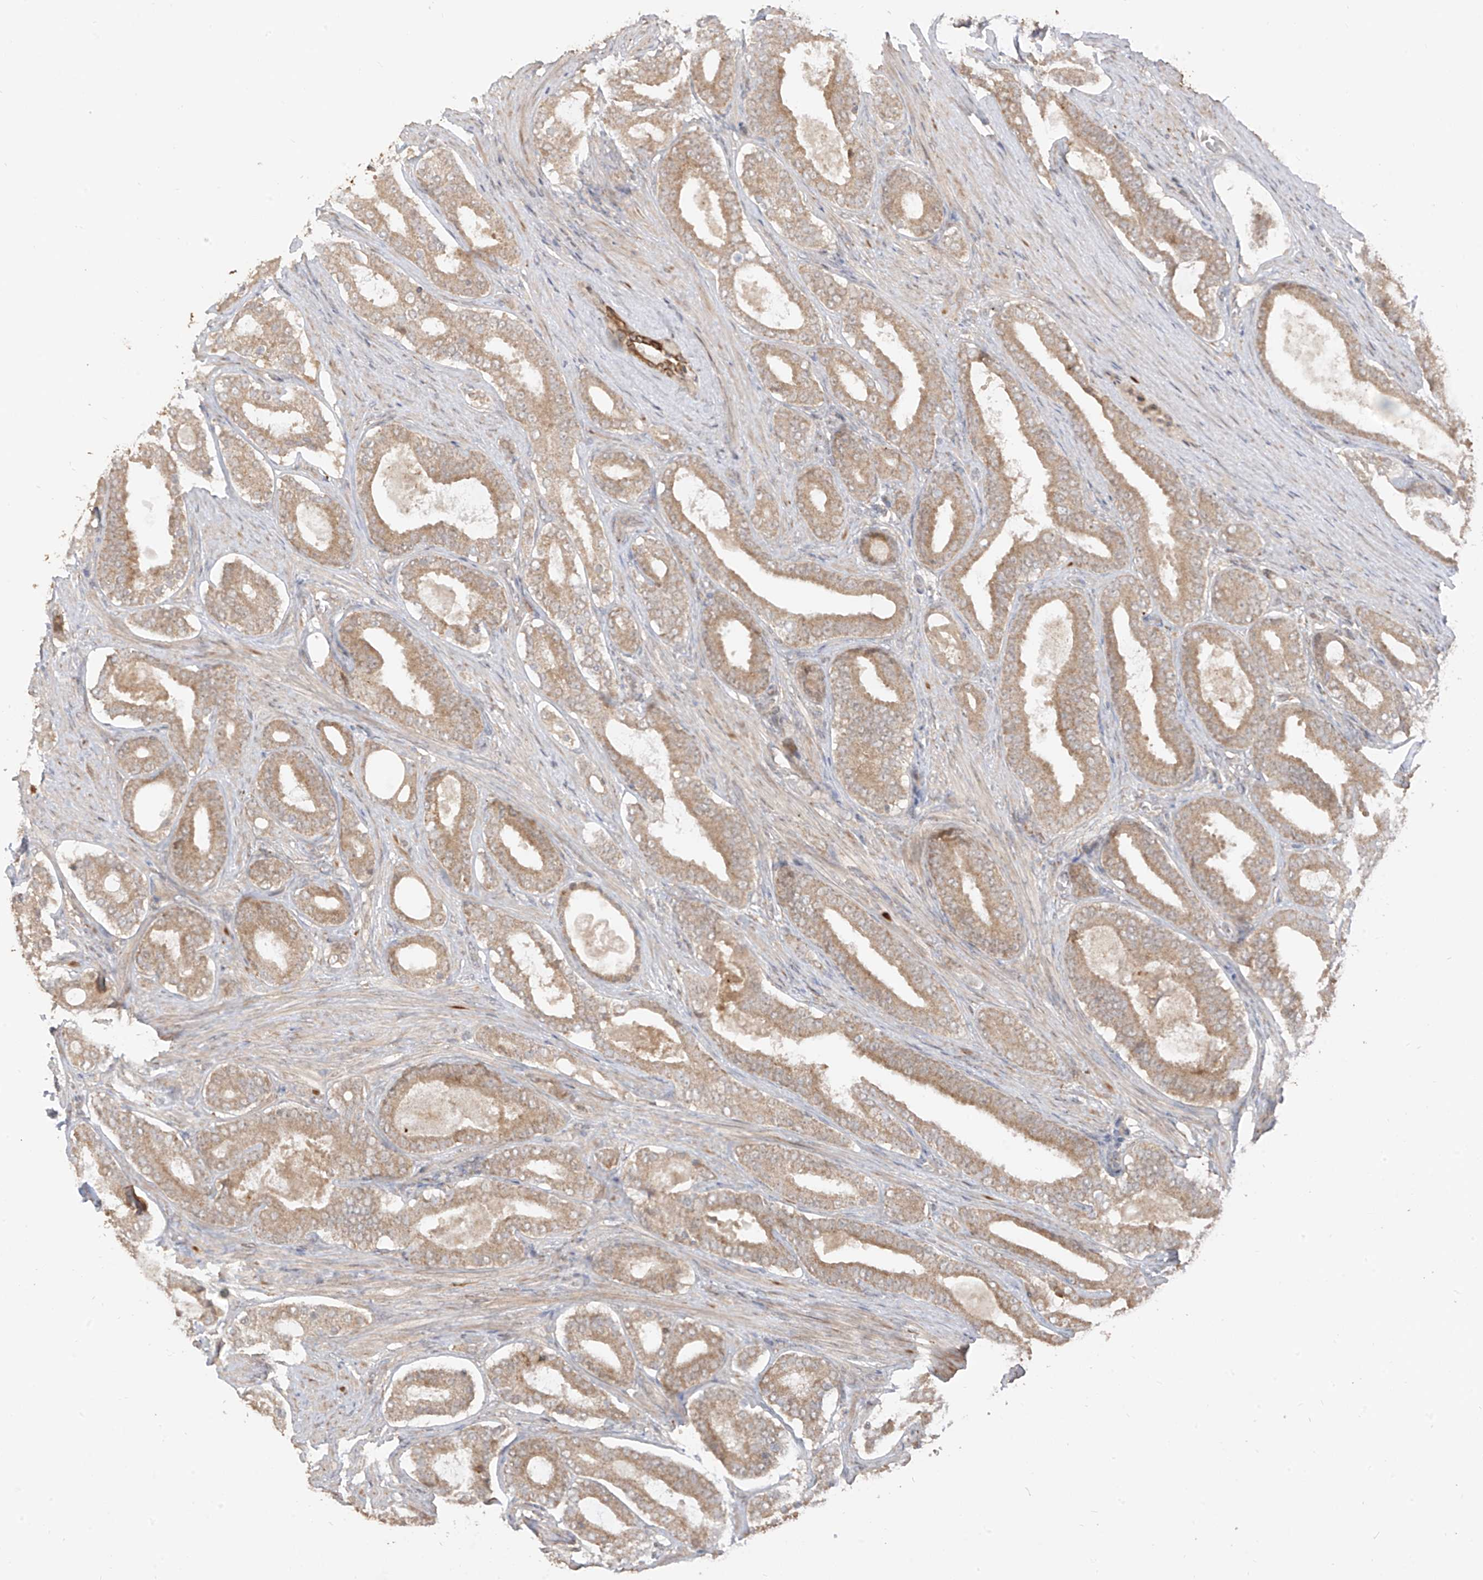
{"staining": {"intensity": "moderate", "quantity": ">75%", "location": "cytoplasmic/membranous"}, "tissue": "prostate cancer", "cell_type": "Tumor cells", "image_type": "cancer", "snomed": [{"axis": "morphology", "description": "Adenocarcinoma, High grade"}, {"axis": "topography", "description": "Prostate"}], "caption": "Immunohistochemical staining of prostate cancer displays medium levels of moderate cytoplasmic/membranous protein staining in approximately >75% of tumor cells. The staining was performed using DAB (3,3'-diaminobenzidine), with brown indicating positive protein expression. Nuclei are stained blue with hematoxylin.", "gene": "COLGALT2", "patient": {"sex": "male", "age": 60}}